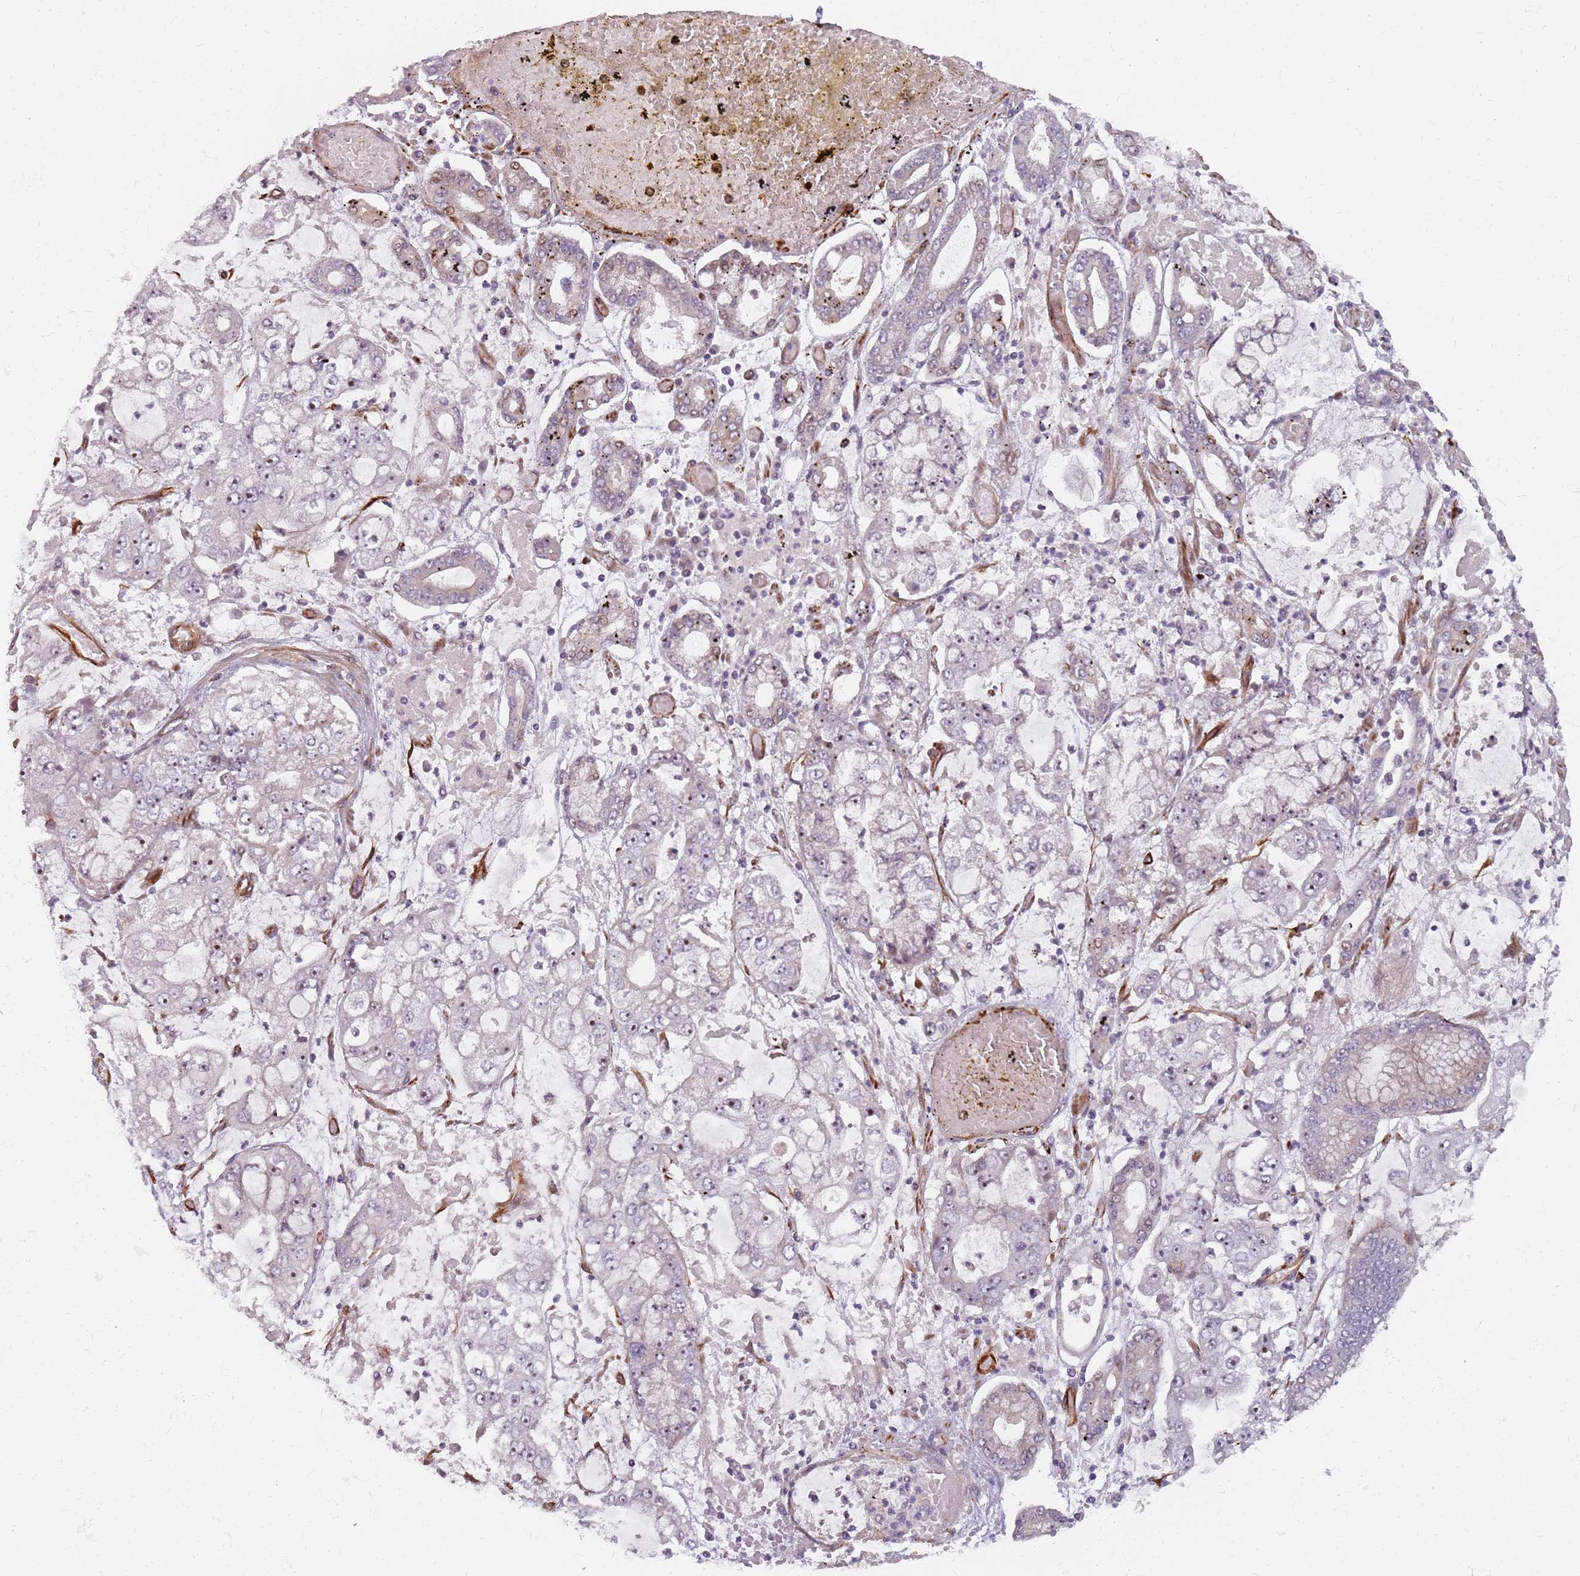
{"staining": {"intensity": "weak", "quantity": "25%-75%", "location": "nuclear"}, "tissue": "stomach cancer", "cell_type": "Tumor cells", "image_type": "cancer", "snomed": [{"axis": "morphology", "description": "Adenocarcinoma, NOS"}, {"axis": "topography", "description": "Stomach"}], "caption": "Protein staining by immunohistochemistry (IHC) displays weak nuclear positivity in about 25%-75% of tumor cells in stomach cancer.", "gene": "GAS2L3", "patient": {"sex": "male", "age": 76}}